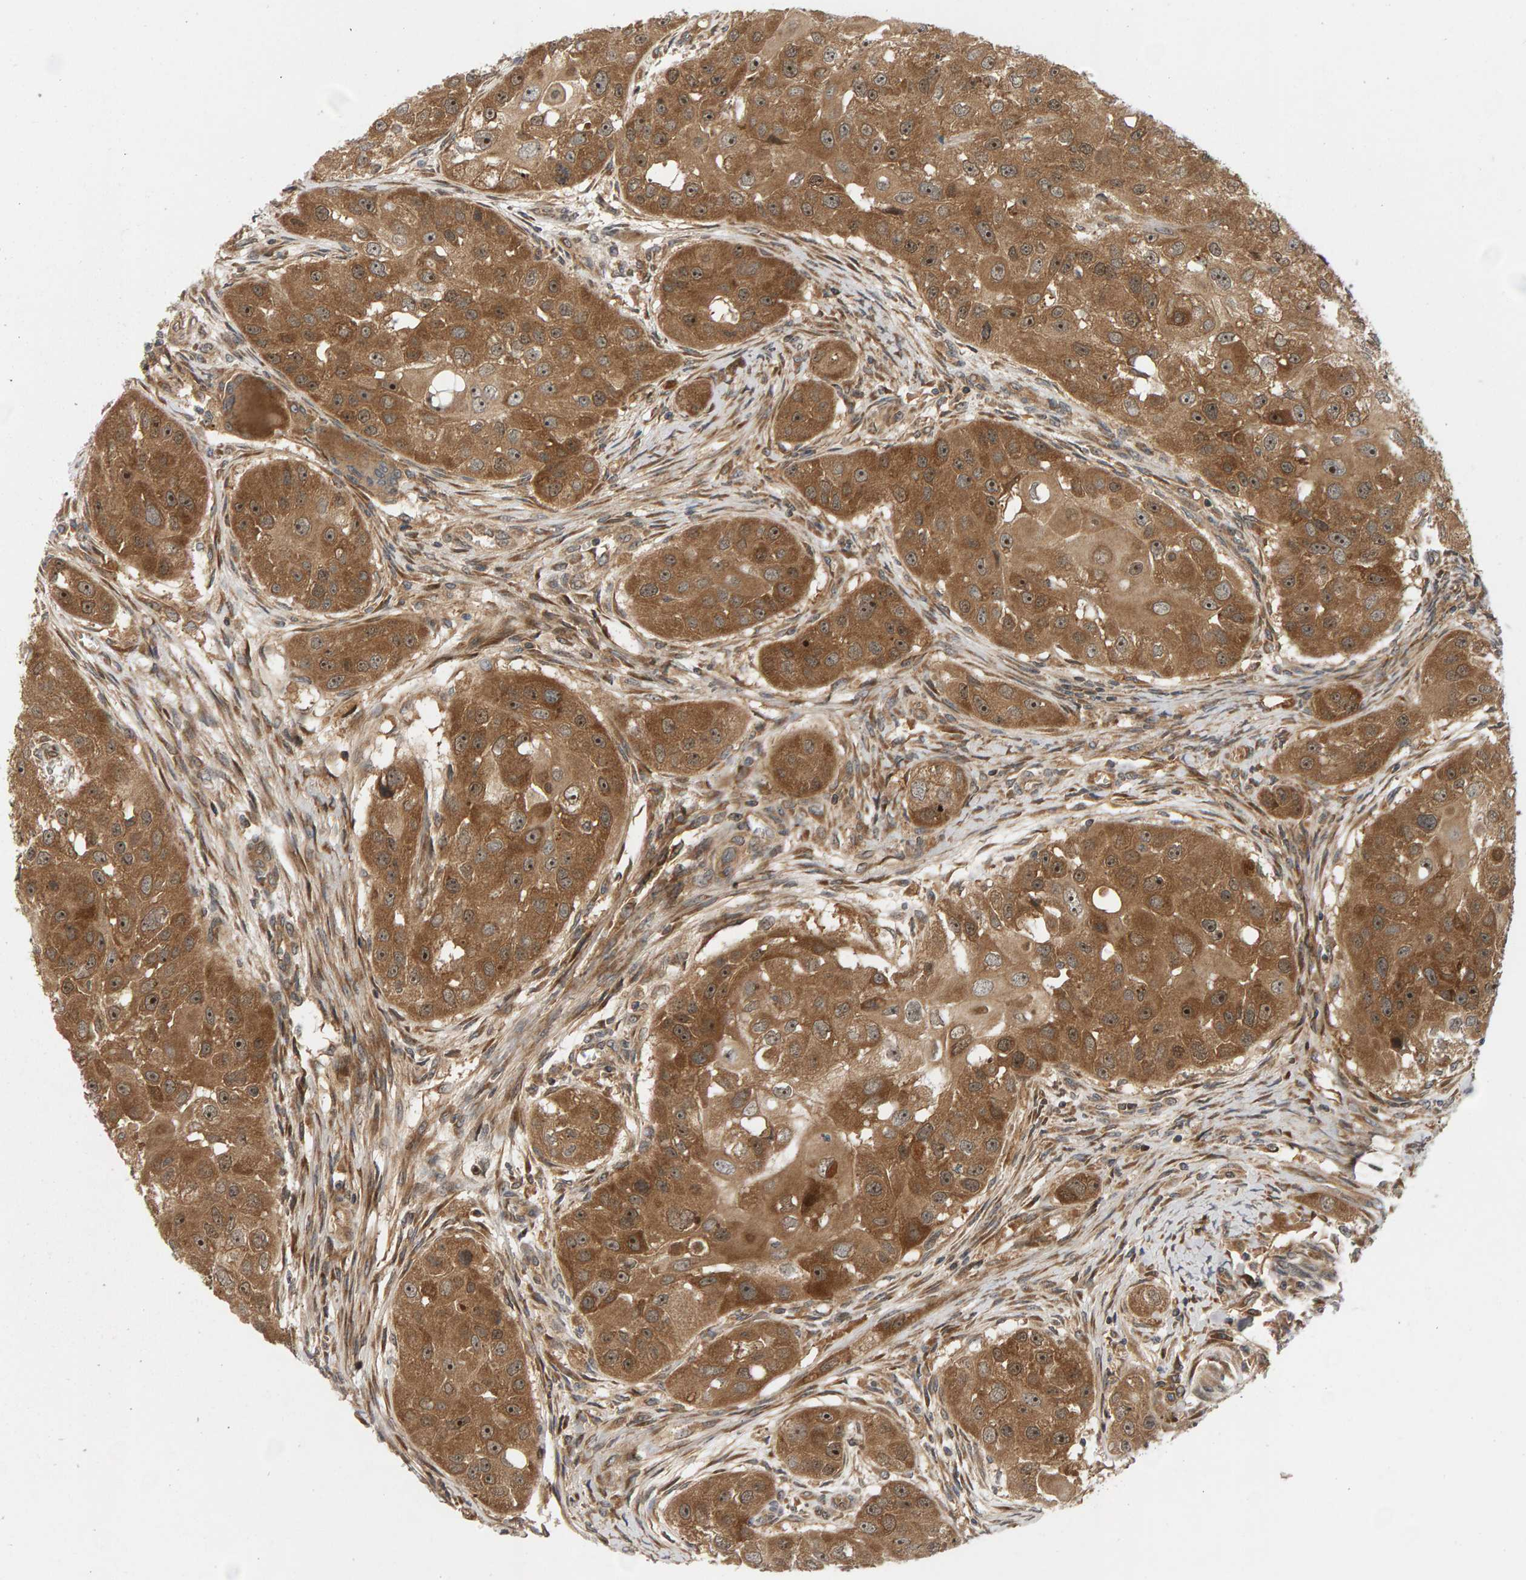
{"staining": {"intensity": "moderate", "quantity": ">75%", "location": "cytoplasmic/membranous,nuclear"}, "tissue": "head and neck cancer", "cell_type": "Tumor cells", "image_type": "cancer", "snomed": [{"axis": "morphology", "description": "Normal tissue, NOS"}, {"axis": "morphology", "description": "Squamous cell carcinoma, NOS"}, {"axis": "topography", "description": "Skeletal muscle"}, {"axis": "topography", "description": "Head-Neck"}], "caption": "Moderate cytoplasmic/membranous and nuclear staining is appreciated in about >75% of tumor cells in head and neck squamous cell carcinoma.", "gene": "BAHCC1", "patient": {"sex": "male", "age": 51}}